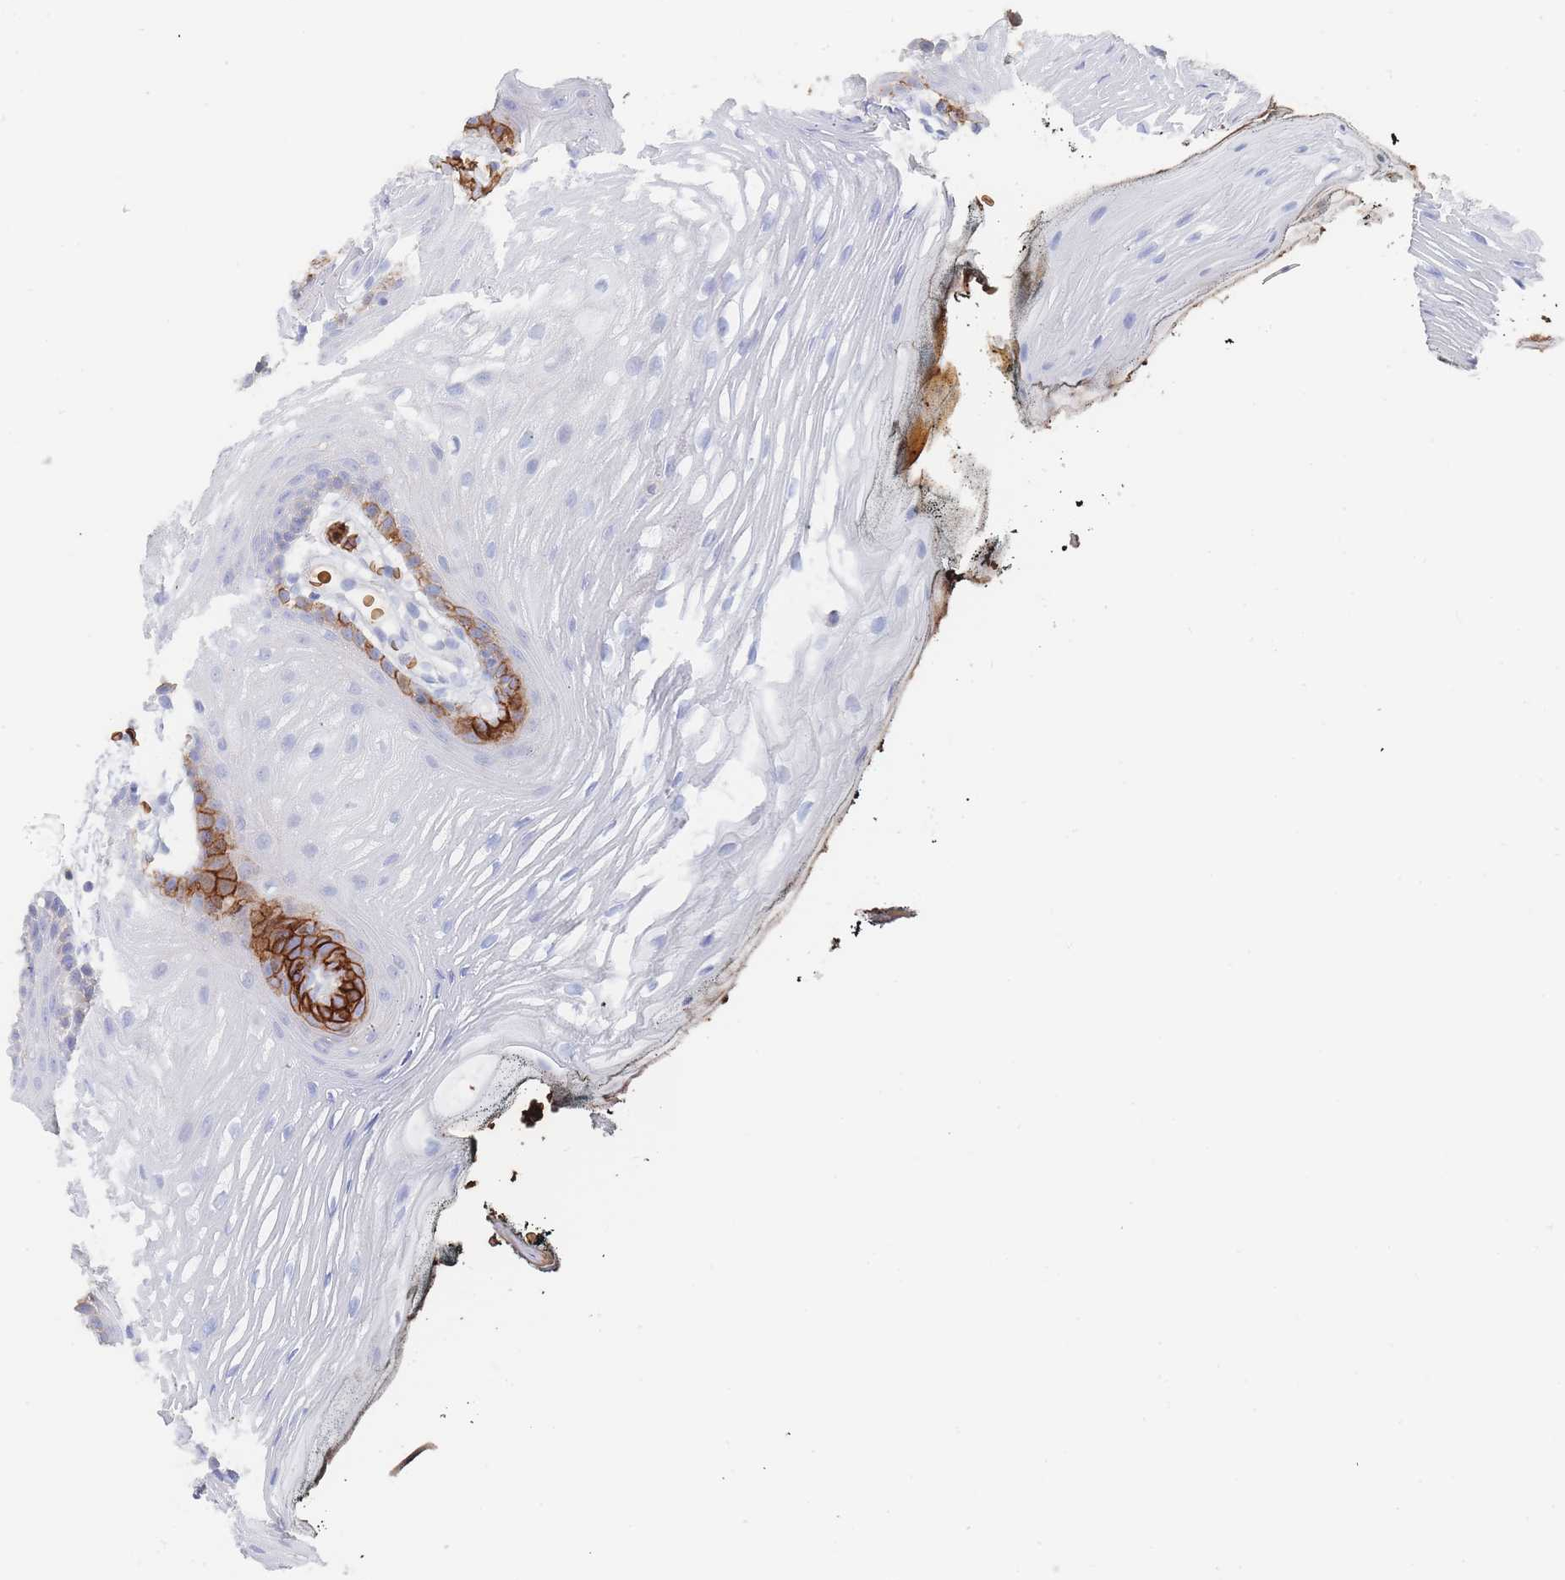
{"staining": {"intensity": "strong", "quantity": "<25%", "location": "cytoplasmic/membranous"}, "tissue": "oral mucosa", "cell_type": "Squamous epithelial cells", "image_type": "normal", "snomed": [{"axis": "morphology", "description": "Normal tissue, NOS"}, {"axis": "topography", "description": "Oral tissue"}, {"axis": "topography", "description": "Tounge, NOS"}], "caption": "Squamous epithelial cells display strong cytoplasmic/membranous staining in about <25% of cells in benign oral mucosa. Nuclei are stained in blue.", "gene": "SLC2A1", "patient": {"sex": "female", "age": 81}}